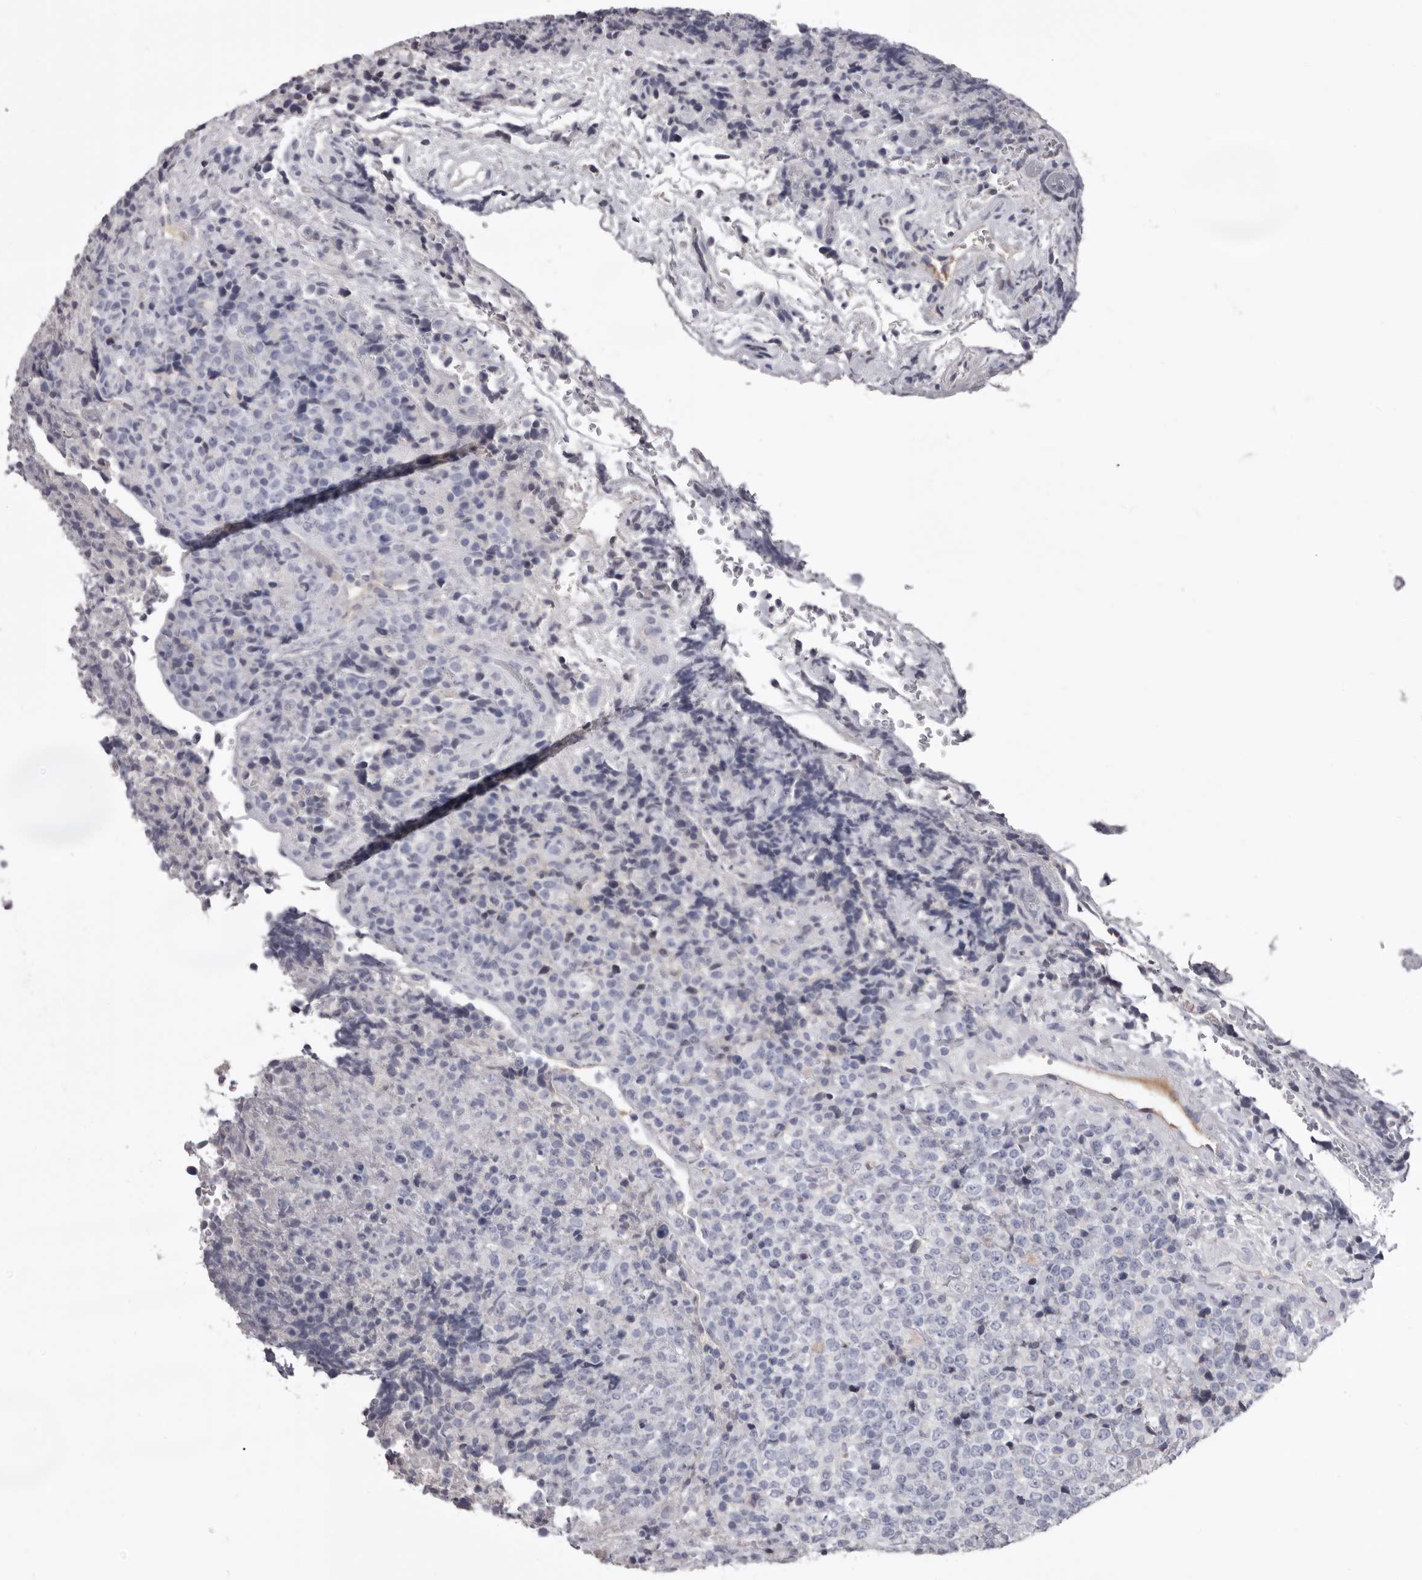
{"staining": {"intensity": "negative", "quantity": "none", "location": "none"}, "tissue": "lymphoma", "cell_type": "Tumor cells", "image_type": "cancer", "snomed": [{"axis": "morphology", "description": "Malignant lymphoma, non-Hodgkin's type, High grade"}, {"axis": "topography", "description": "Lymph node"}], "caption": "Lymphoma was stained to show a protein in brown. There is no significant positivity in tumor cells.", "gene": "GZMH", "patient": {"sex": "male", "age": 13}}